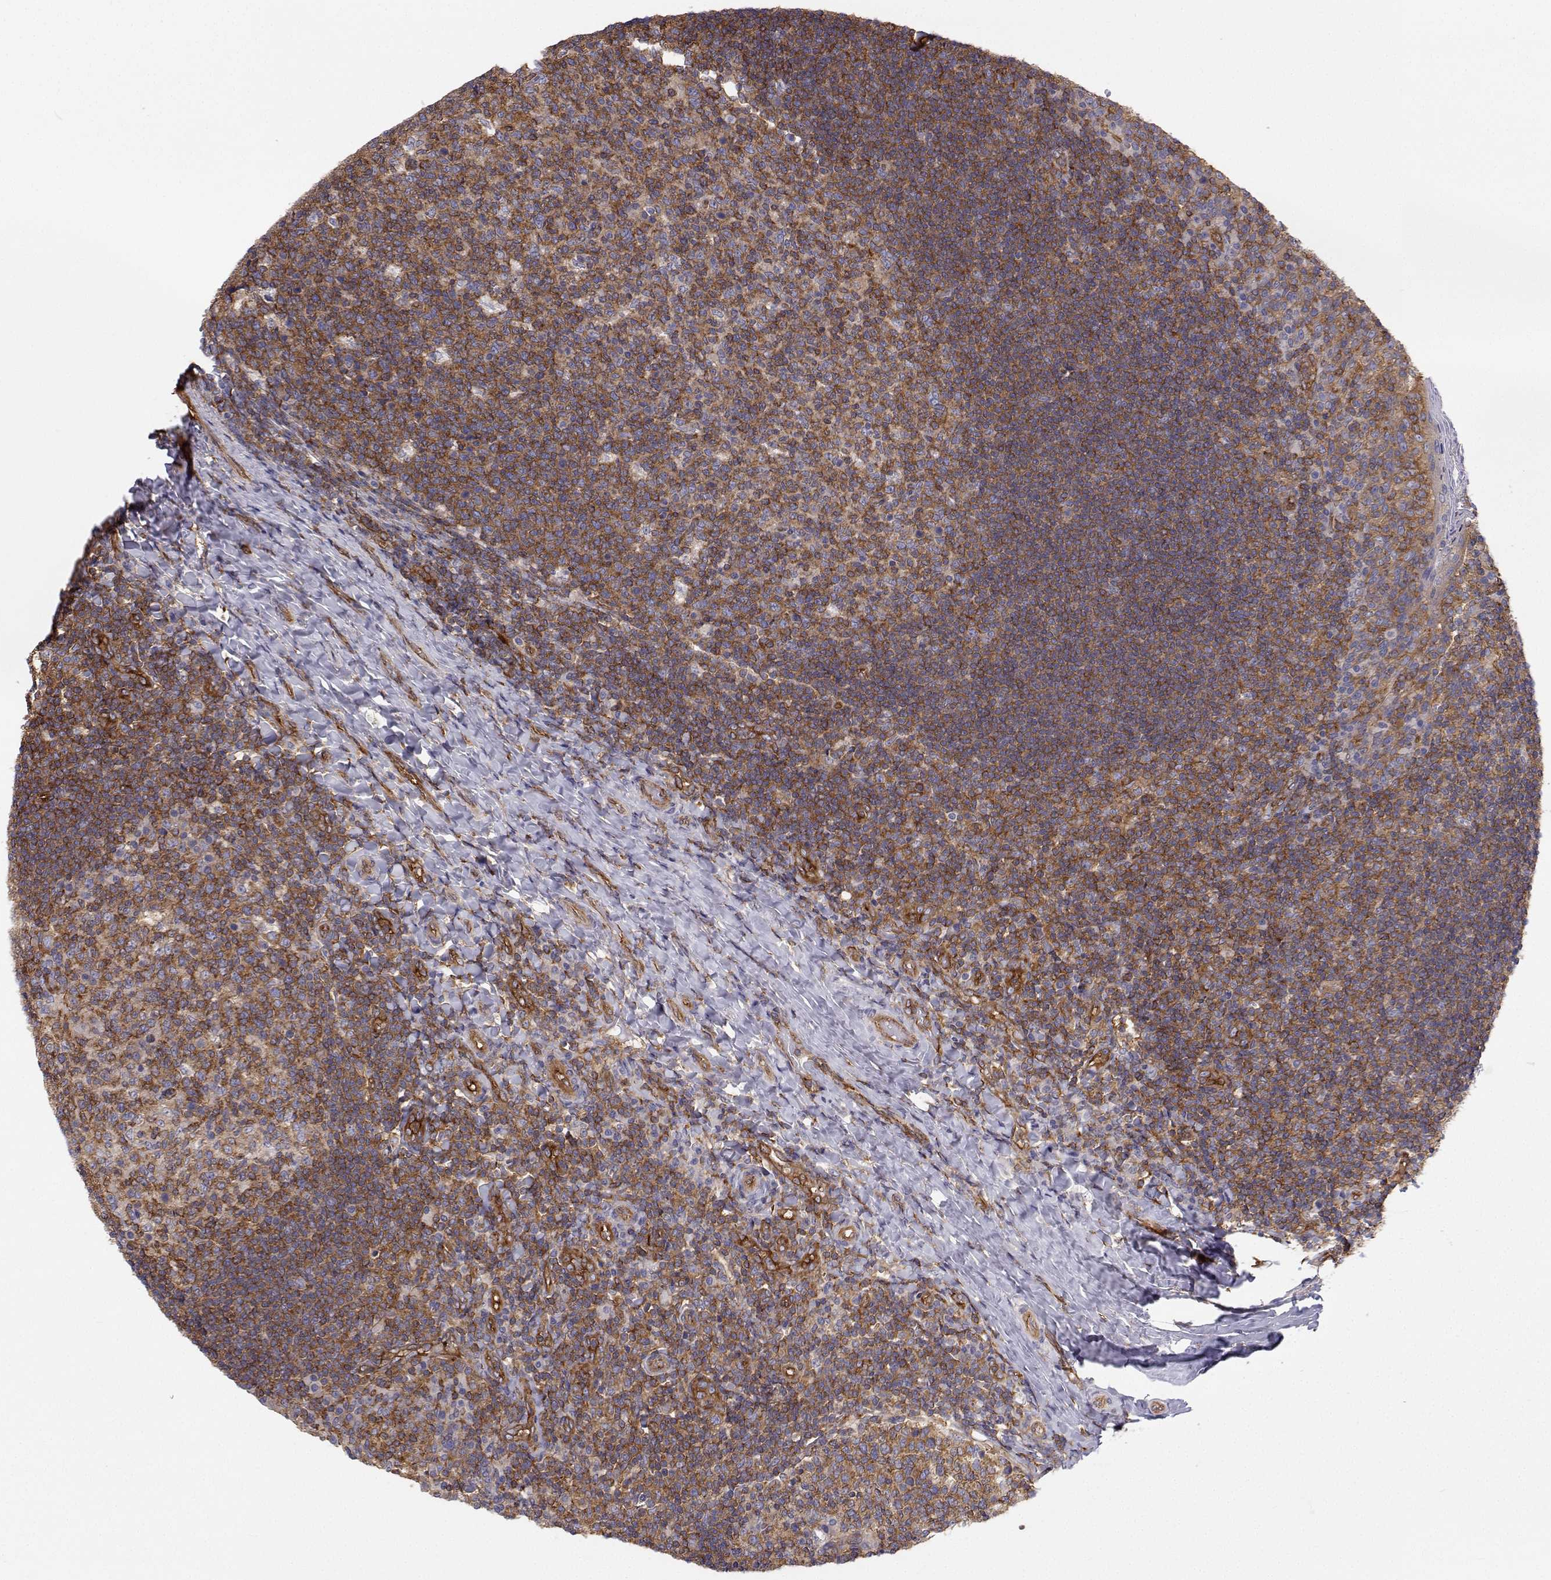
{"staining": {"intensity": "moderate", "quantity": ">75%", "location": "cytoplasmic/membranous"}, "tissue": "tonsil", "cell_type": "Germinal center cells", "image_type": "normal", "snomed": [{"axis": "morphology", "description": "Normal tissue, NOS"}, {"axis": "topography", "description": "Tonsil"}], "caption": "Germinal center cells demonstrate medium levels of moderate cytoplasmic/membranous positivity in approximately >75% of cells in benign human tonsil. (DAB (3,3'-diaminobenzidine) IHC with brightfield microscopy, high magnification).", "gene": "MYH9", "patient": {"sex": "female", "age": 10}}